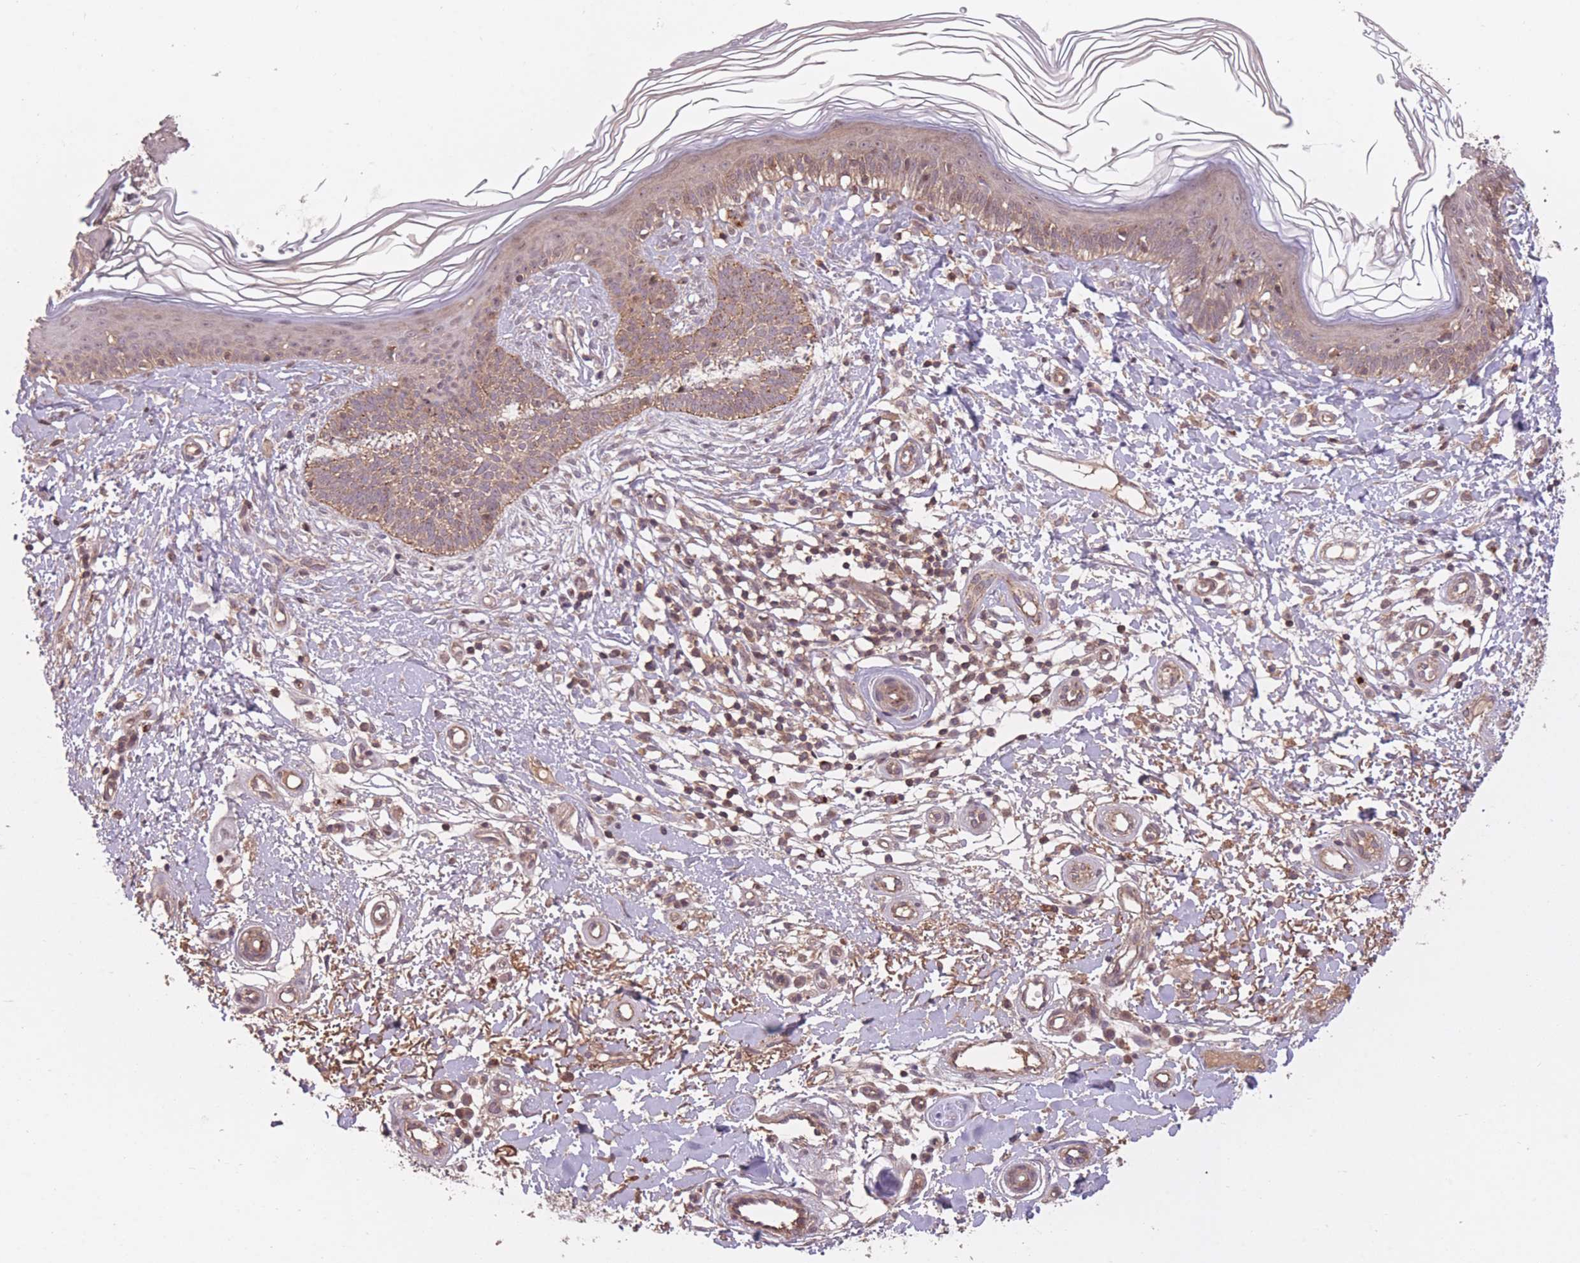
{"staining": {"intensity": "moderate", "quantity": "25%-75%", "location": "cytoplasmic/membranous"}, "tissue": "skin cancer", "cell_type": "Tumor cells", "image_type": "cancer", "snomed": [{"axis": "morphology", "description": "Basal cell carcinoma"}, {"axis": "topography", "description": "Skin"}], "caption": "The micrograph reveals a brown stain indicating the presence of a protein in the cytoplasmic/membranous of tumor cells in skin cancer (basal cell carcinoma).", "gene": "POLR3F", "patient": {"sex": "male", "age": 78}}